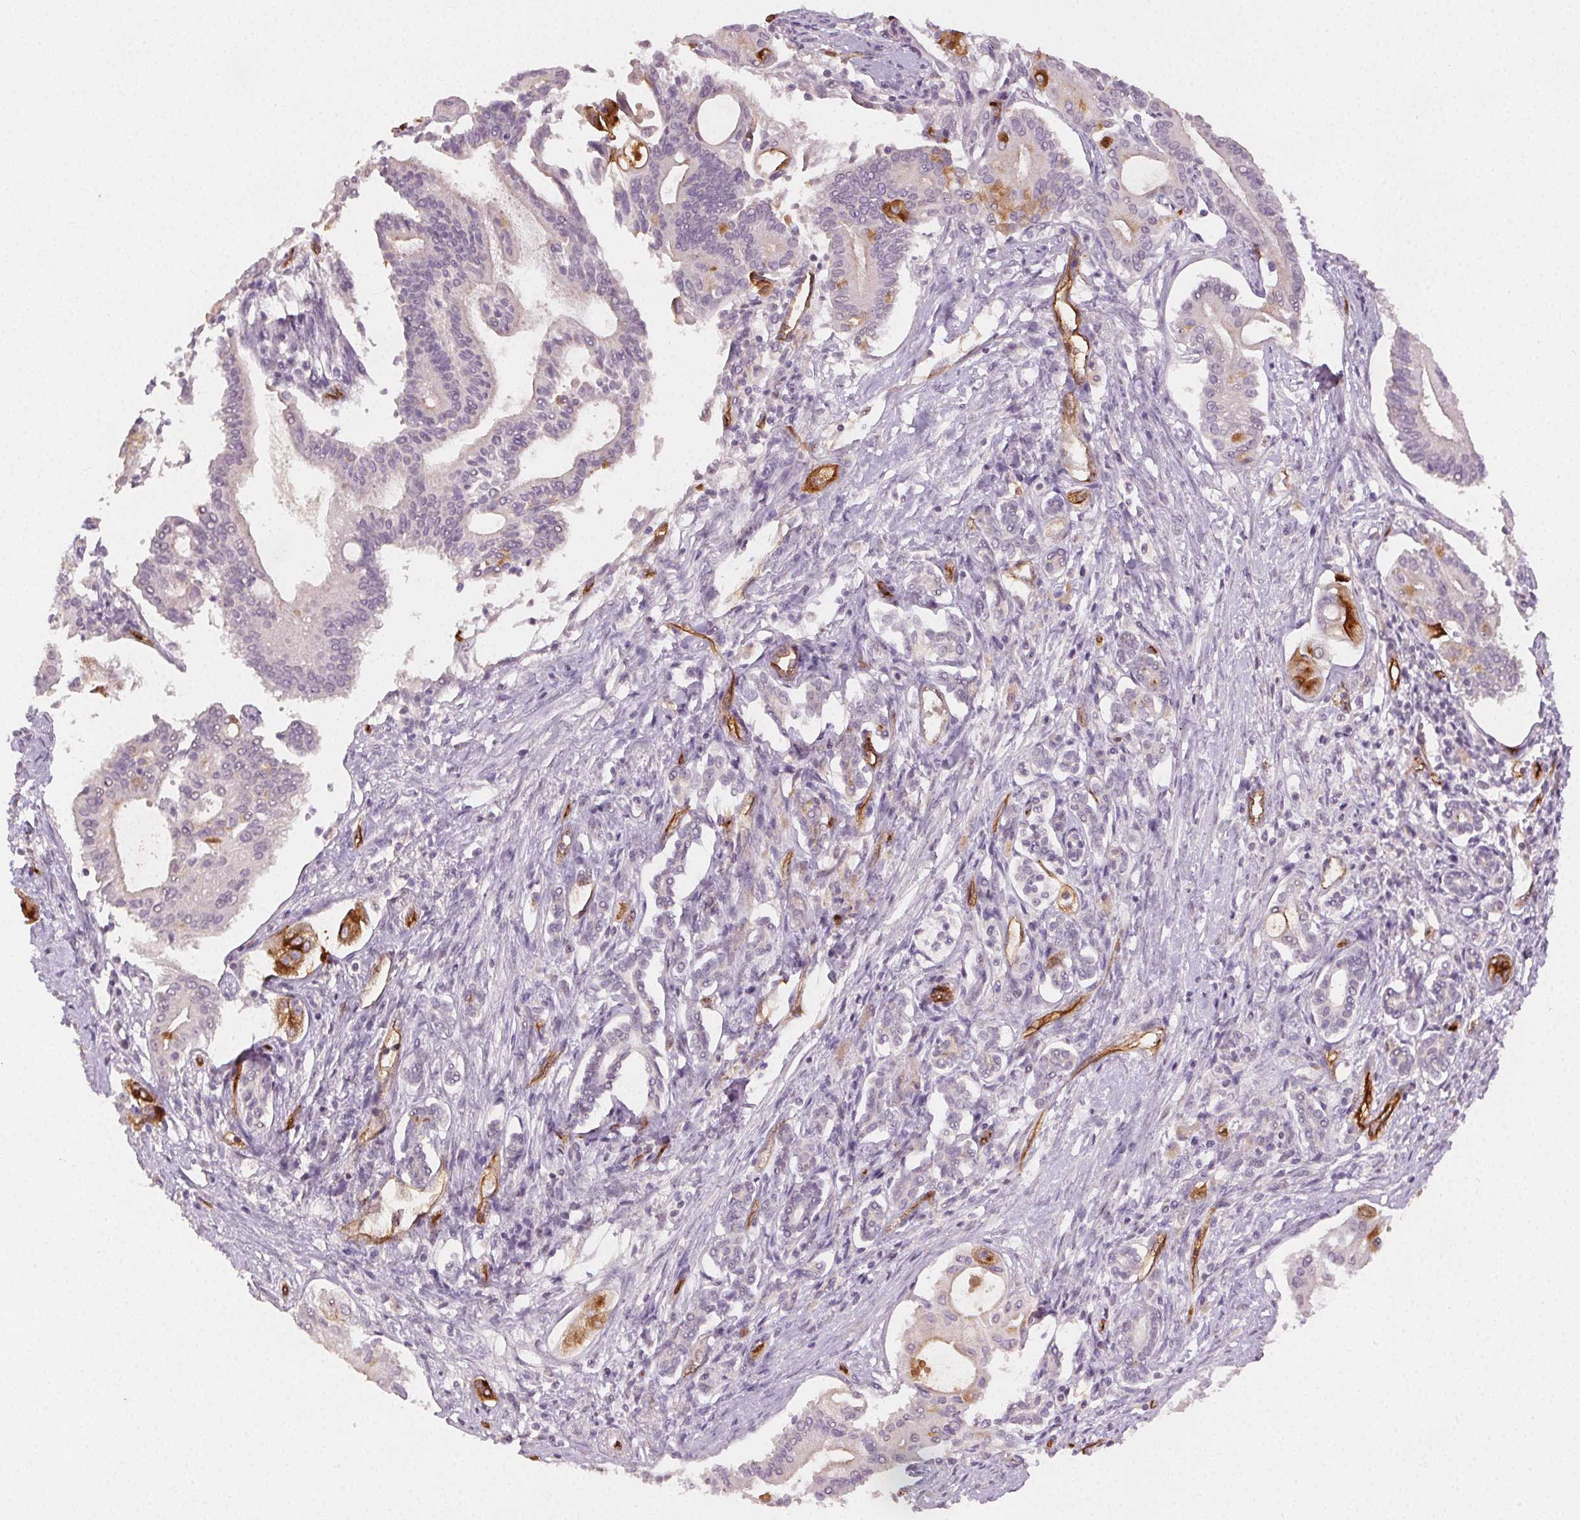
{"staining": {"intensity": "negative", "quantity": "none", "location": "none"}, "tissue": "pancreatic cancer", "cell_type": "Tumor cells", "image_type": "cancer", "snomed": [{"axis": "morphology", "description": "Adenocarcinoma, NOS"}, {"axis": "topography", "description": "Pancreas"}], "caption": "This is an IHC histopathology image of human pancreatic cancer. There is no positivity in tumor cells.", "gene": "PODXL", "patient": {"sex": "female", "age": 68}}